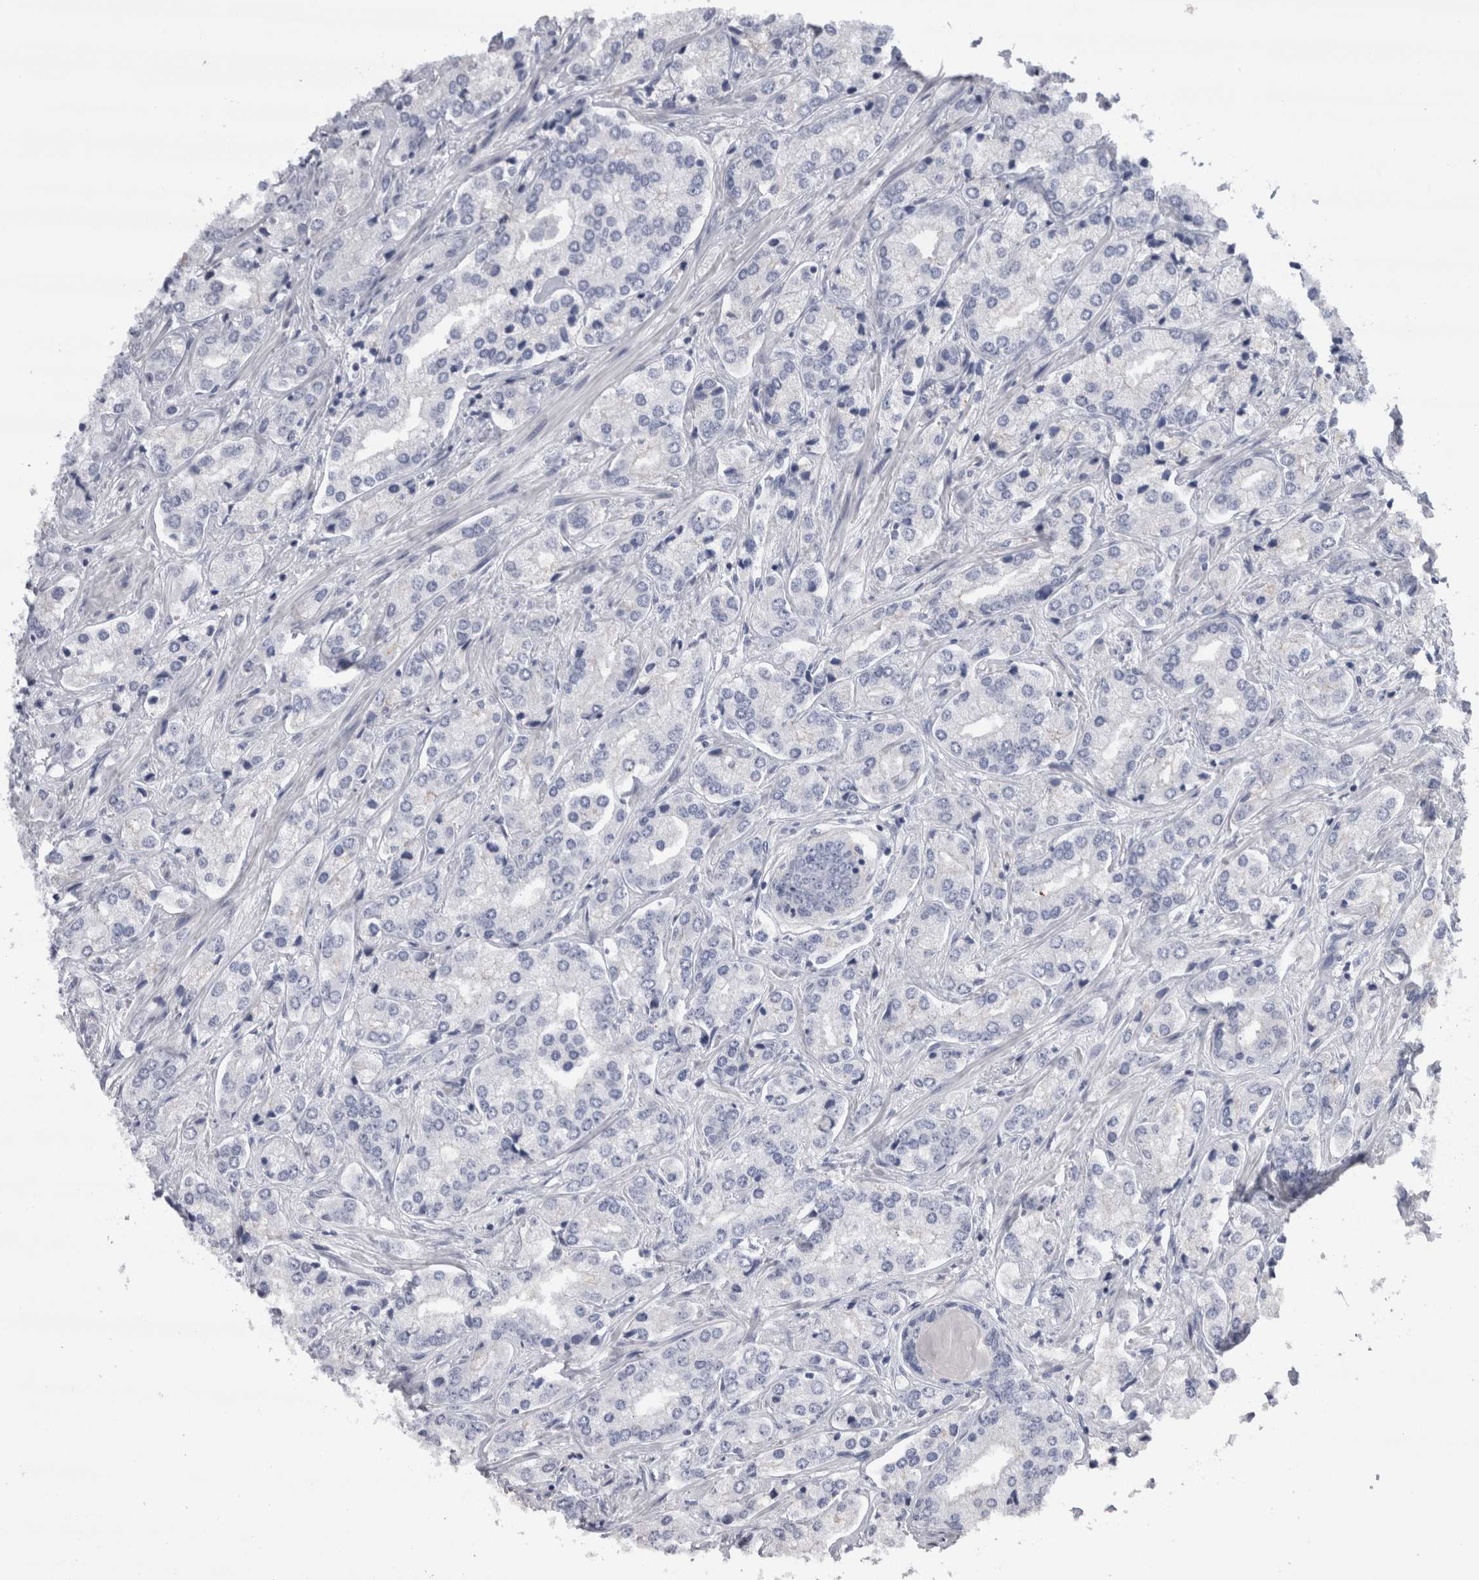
{"staining": {"intensity": "negative", "quantity": "none", "location": "none"}, "tissue": "prostate cancer", "cell_type": "Tumor cells", "image_type": "cancer", "snomed": [{"axis": "morphology", "description": "Adenocarcinoma, High grade"}, {"axis": "topography", "description": "Prostate"}], "caption": "This image is of prostate cancer (high-grade adenocarcinoma) stained with IHC to label a protein in brown with the nuclei are counter-stained blue. There is no staining in tumor cells. The staining is performed using DAB (3,3'-diaminobenzidine) brown chromogen with nuclei counter-stained in using hematoxylin.", "gene": "REG1A", "patient": {"sex": "male", "age": 66}}